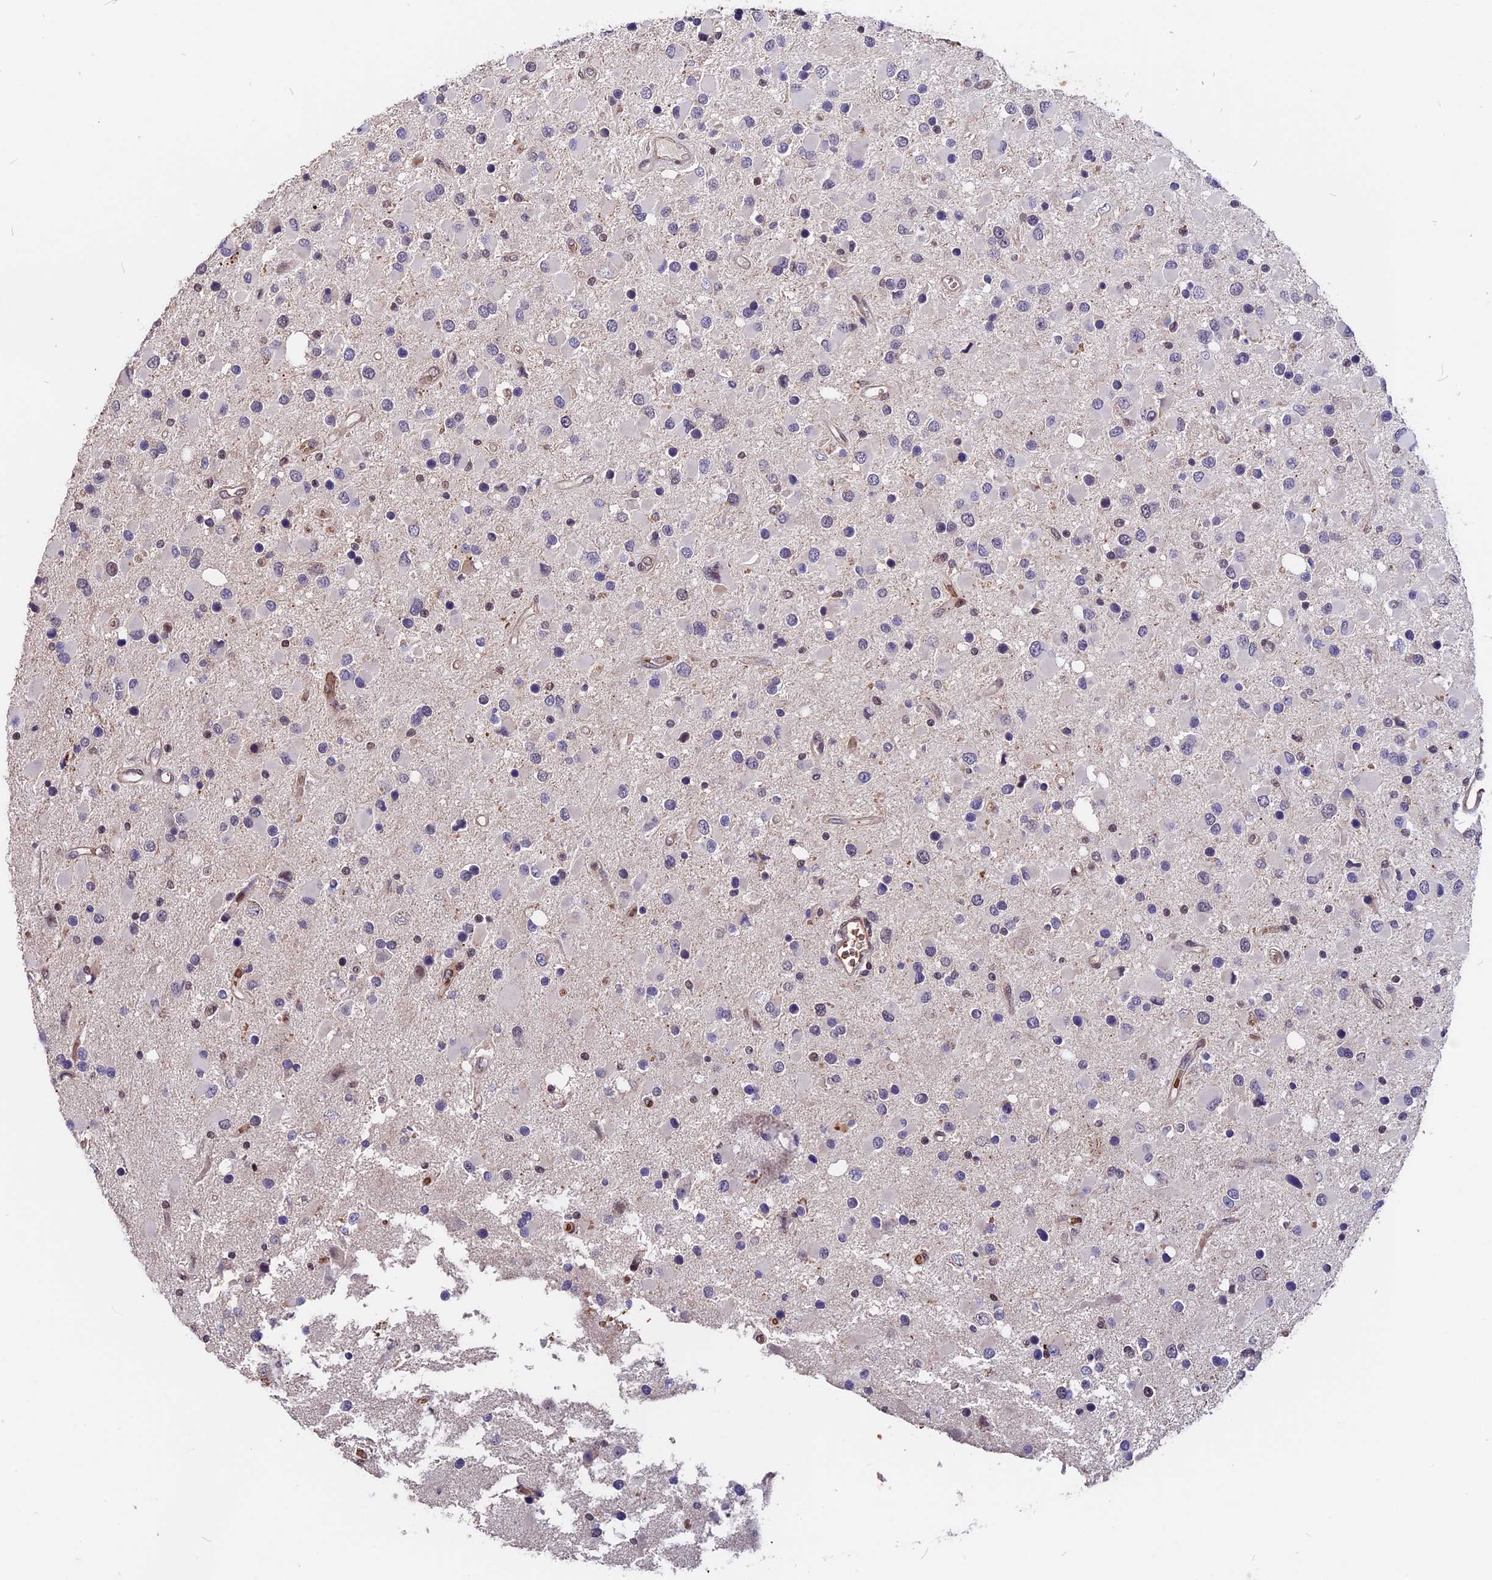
{"staining": {"intensity": "negative", "quantity": "none", "location": "none"}, "tissue": "glioma", "cell_type": "Tumor cells", "image_type": "cancer", "snomed": [{"axis": "morphology", "description": "Glioma, malignant, High grade"}, {"axis": "topography", "description": "Brain"}], "caption": "Immunohistochemistry (IHC) photomicrograph of neoplastic tissue: human high-grade glioma (malignant) stained with DAB (3,3'-diaminobenzidine) shows no significant protein expression in tumor cells.", "gene": "ZC3H10", "patient": {"sex": "male", "age": 53}}